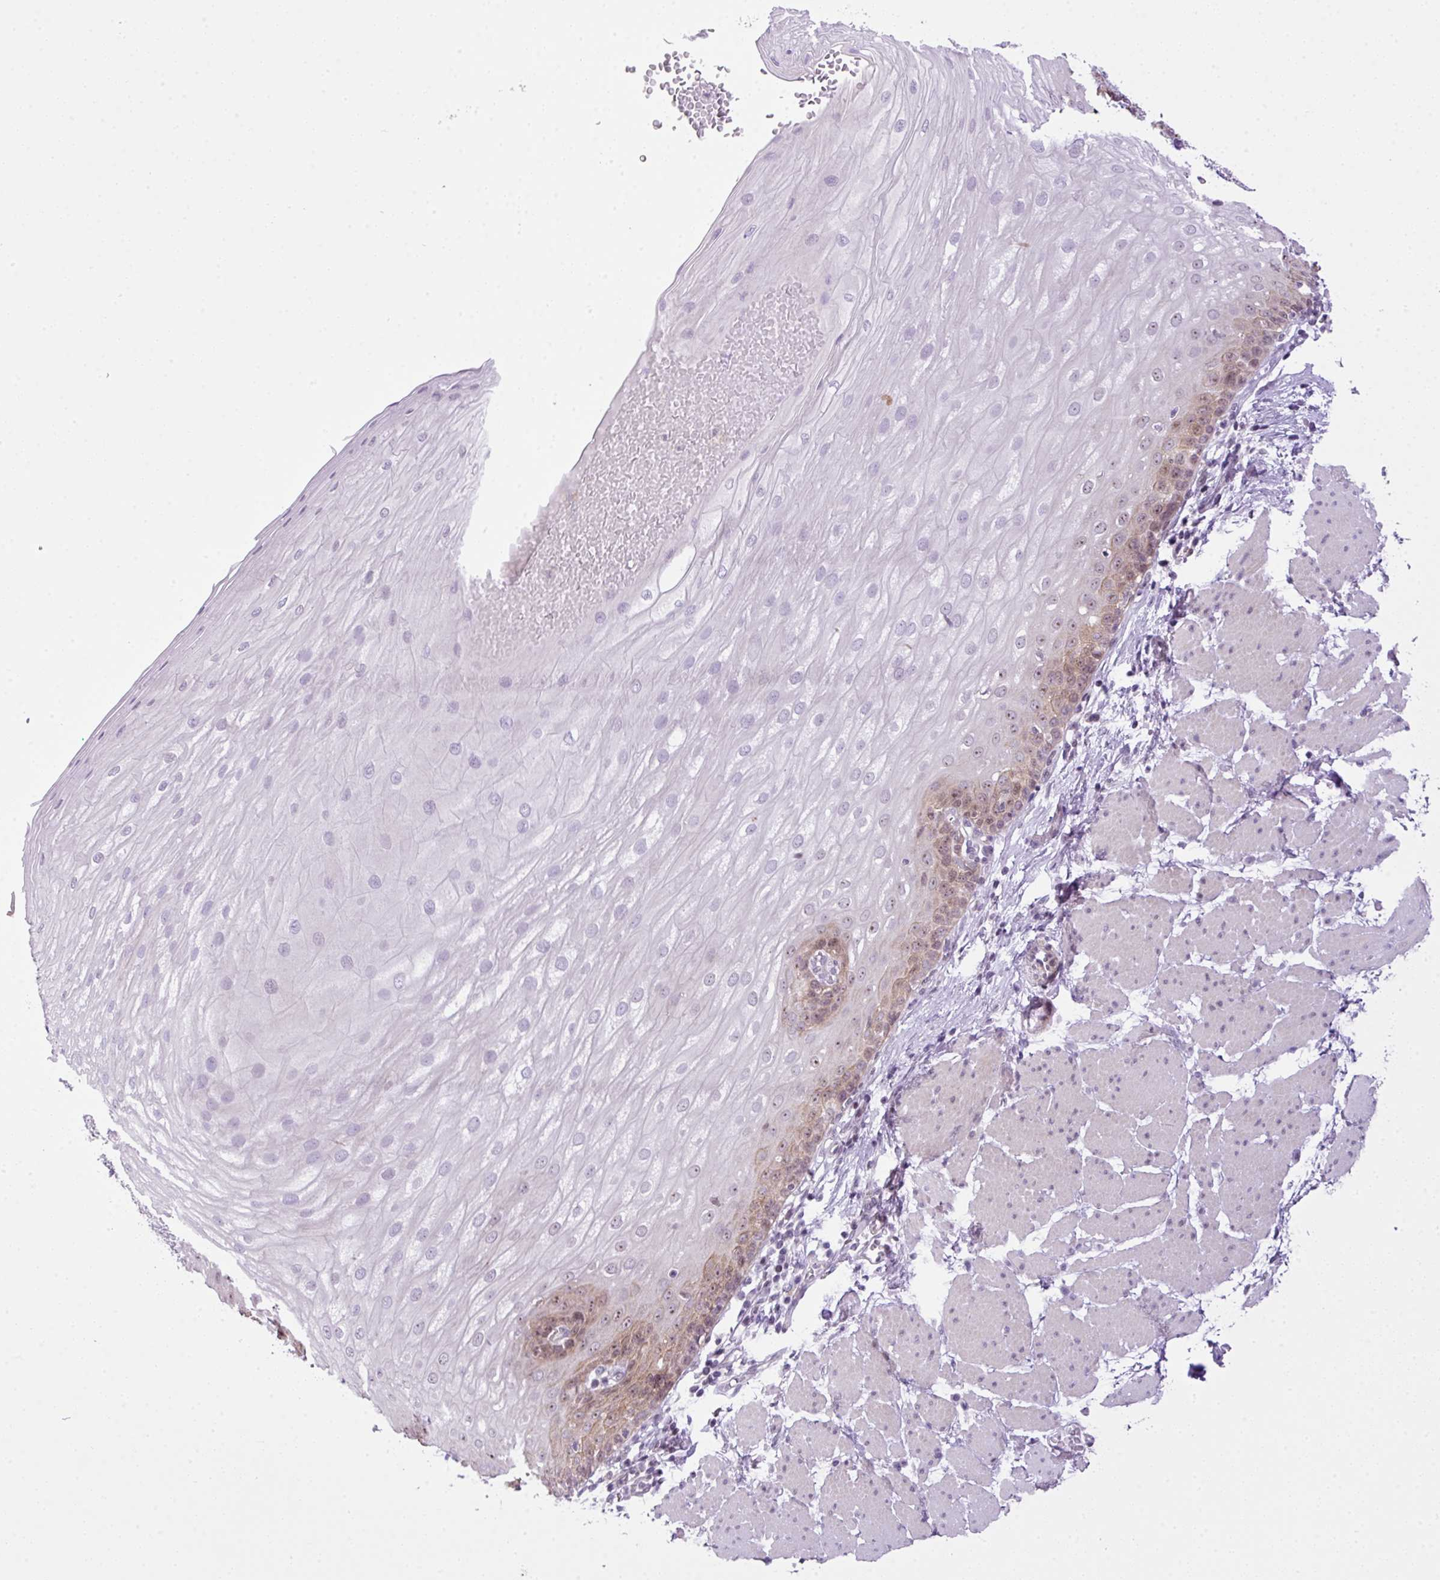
{"staining": {"intensity": "moderate", "quantity": "25%-75%", "location": "cytoplasmic/membranous,nuclear"}, "tissue": "esophagus", "cell_type": "Squamous epithelial cells", "image_type": "normal", "snomed": [{"axis": "morphology", "description": "Normal tissue, NOS"}, {"axis": "topography", "description": "Esophagus"}], "caption": "DAB (3,3'-diaminobenzidine) immunohistochemical staining of benign esophagus exhibits moderate cytoplasmic/membranous,nuclear protein expression in about 25%-75% of squamous epithelial cells.", "gene": "CCDC137", "patient": {"sex": "male", "age": 69}}